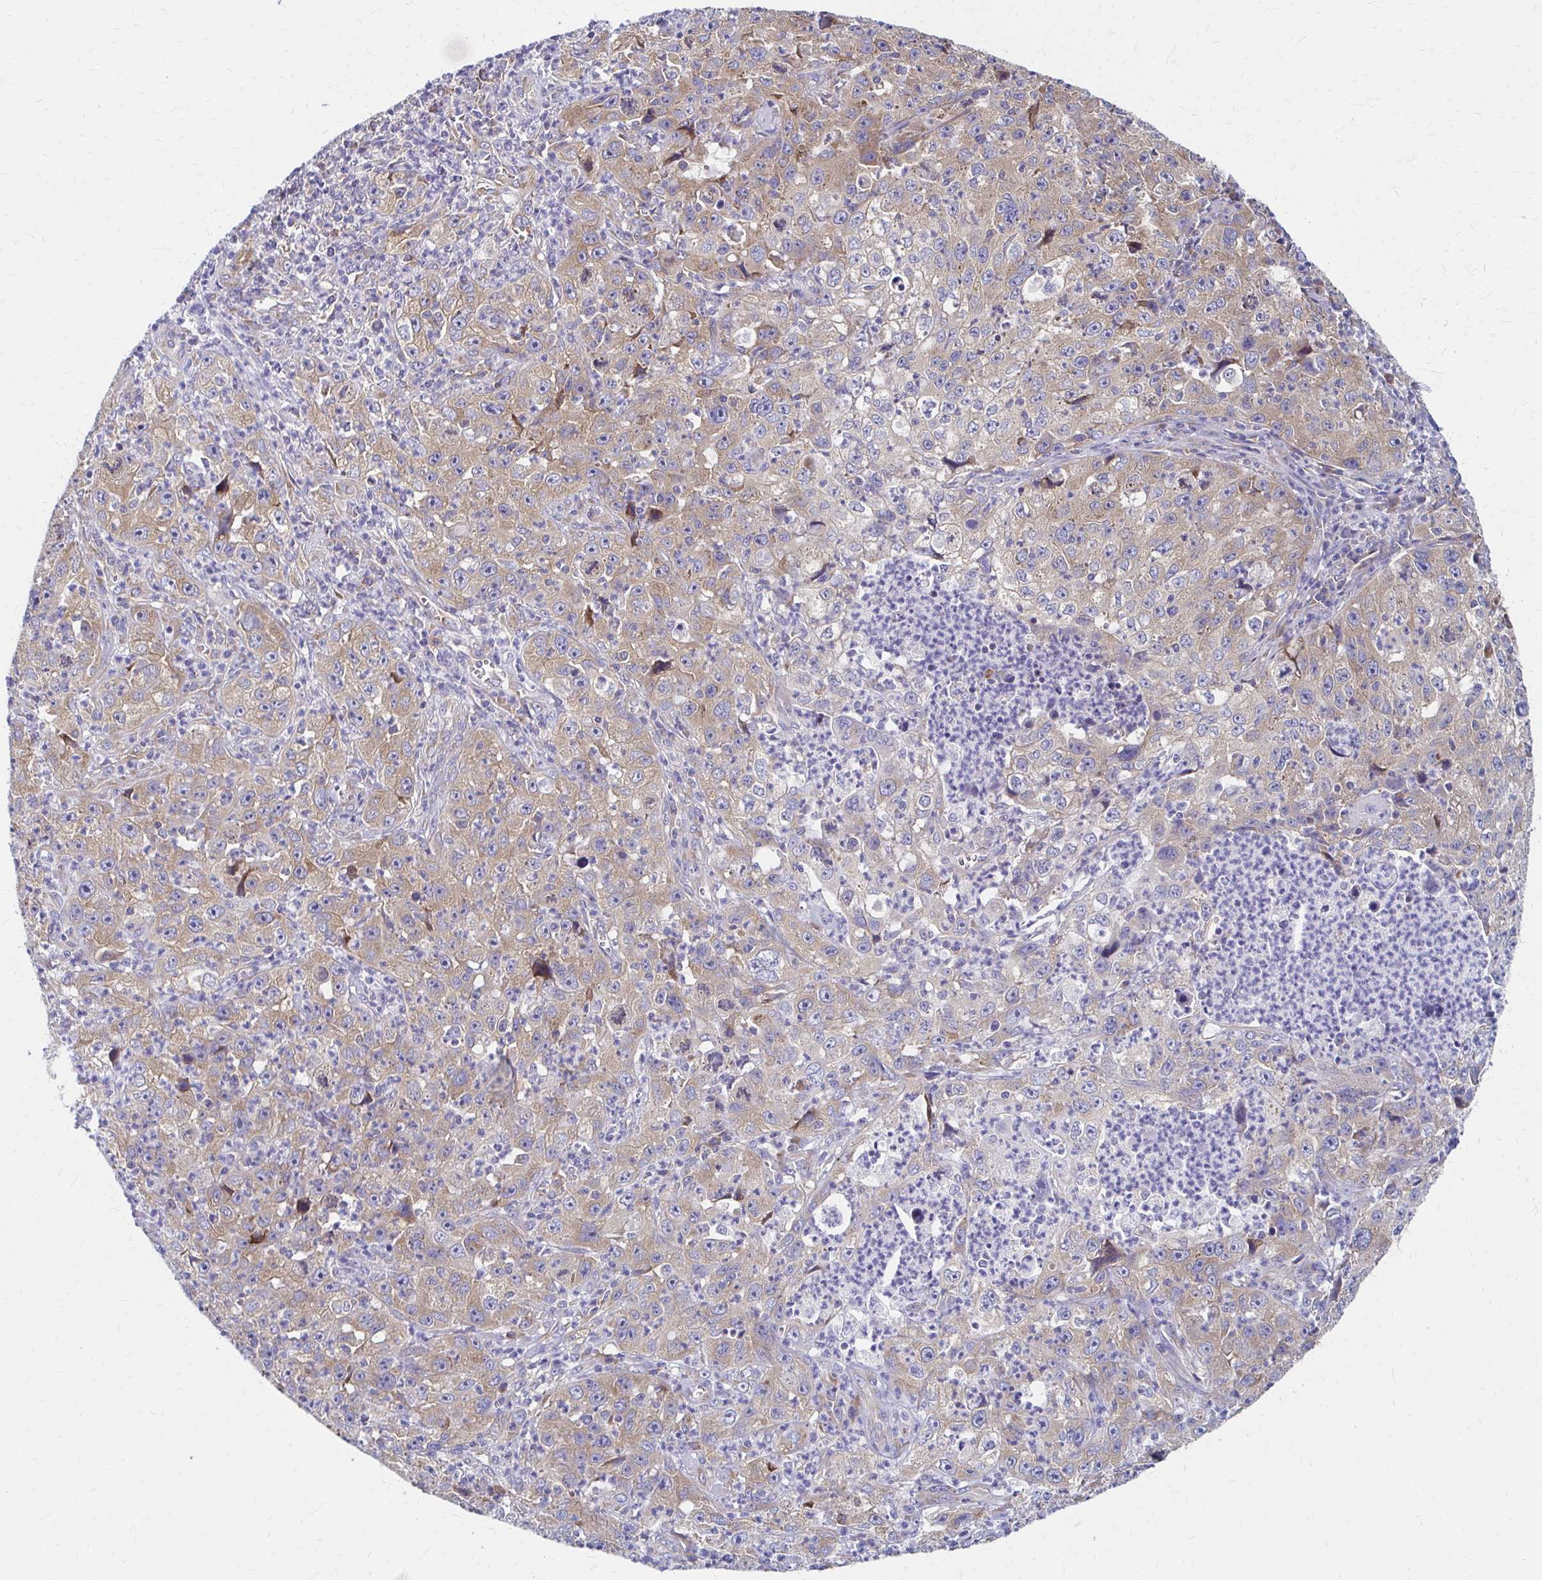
{"staining": {"intensity": "weak", "quantity": ">75%", "location": "cytoplasmic/membranous"}, "tissue": "lung cancer", "cell_type": "Tumor cells", "image_type": "cancer", "snomed": [{"axis": "morphology", "description": "Squamous cell carcinoma, NOS"}, {"axis": "topography", "description": "Lung"}], "caption": "Squamous cell carcinoma (lung) was stained to show a protein in brown. There is low levels of weak cytoplasmic/membranous expression in approximately >75% of tumor cells.", "gene": "RPL27A", "patient": {"sex": "male", "age": 71}}